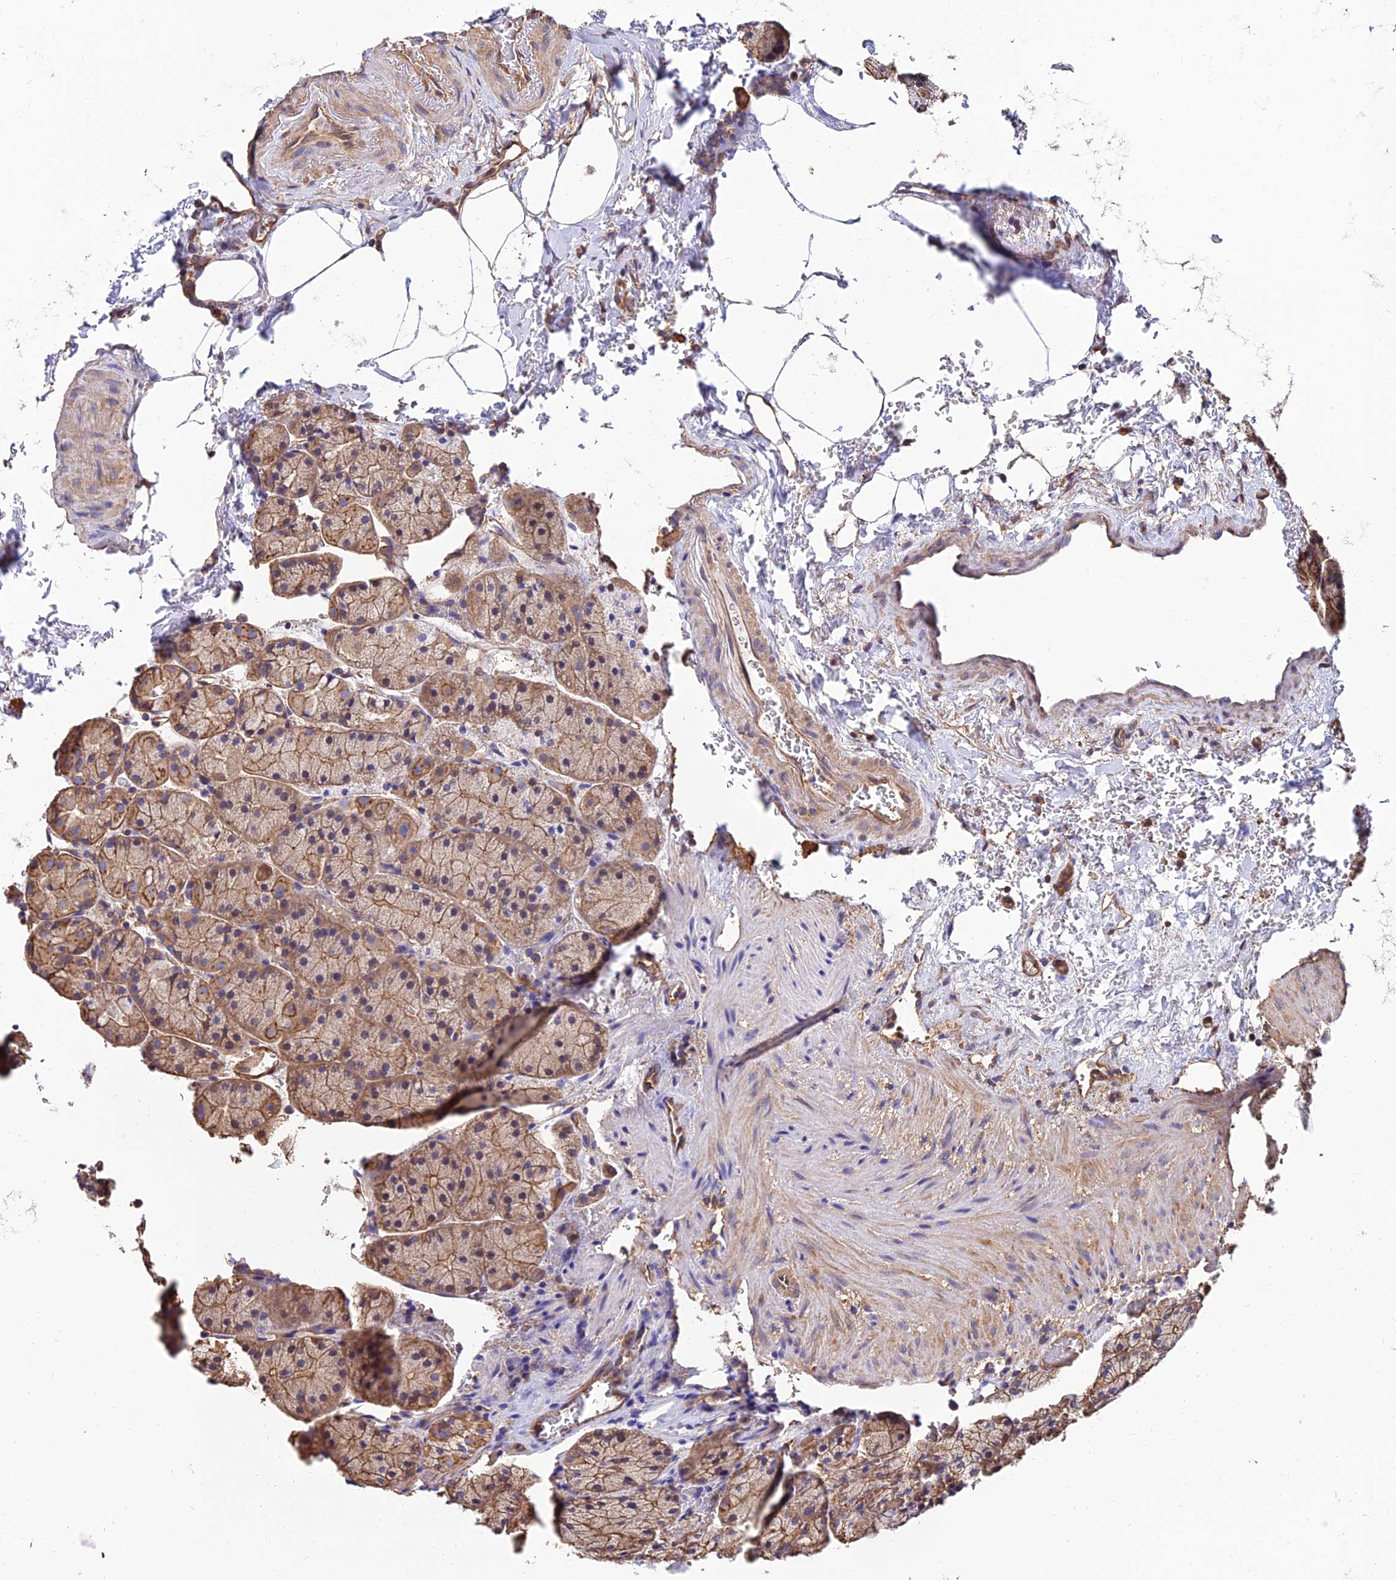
{"staining": {"intensity": "moderate", "quantity": ">75%", "location": "cytoplasmic/membranous"}, "tissue": "stomach", "cell_type": "Glandular cells", "image_type": "normal", "snomed": [{"axis": "morphology", "description": "Normal tissue, NOS"}, {"axis": "topography", "description": "Stomach, upper"}, {"axis": "topography", "description": "Stomach, lower"}], "caption": "DAB (3,3'-diaminobenzidine) immunohistochemical staining of unremarkable human stomach shows moderate cytoplasmic/membranous protein positivity in approximately >75% of glandular cells.", "gene": "CALM1", "patient": {"sex": "male", "age": 80}}